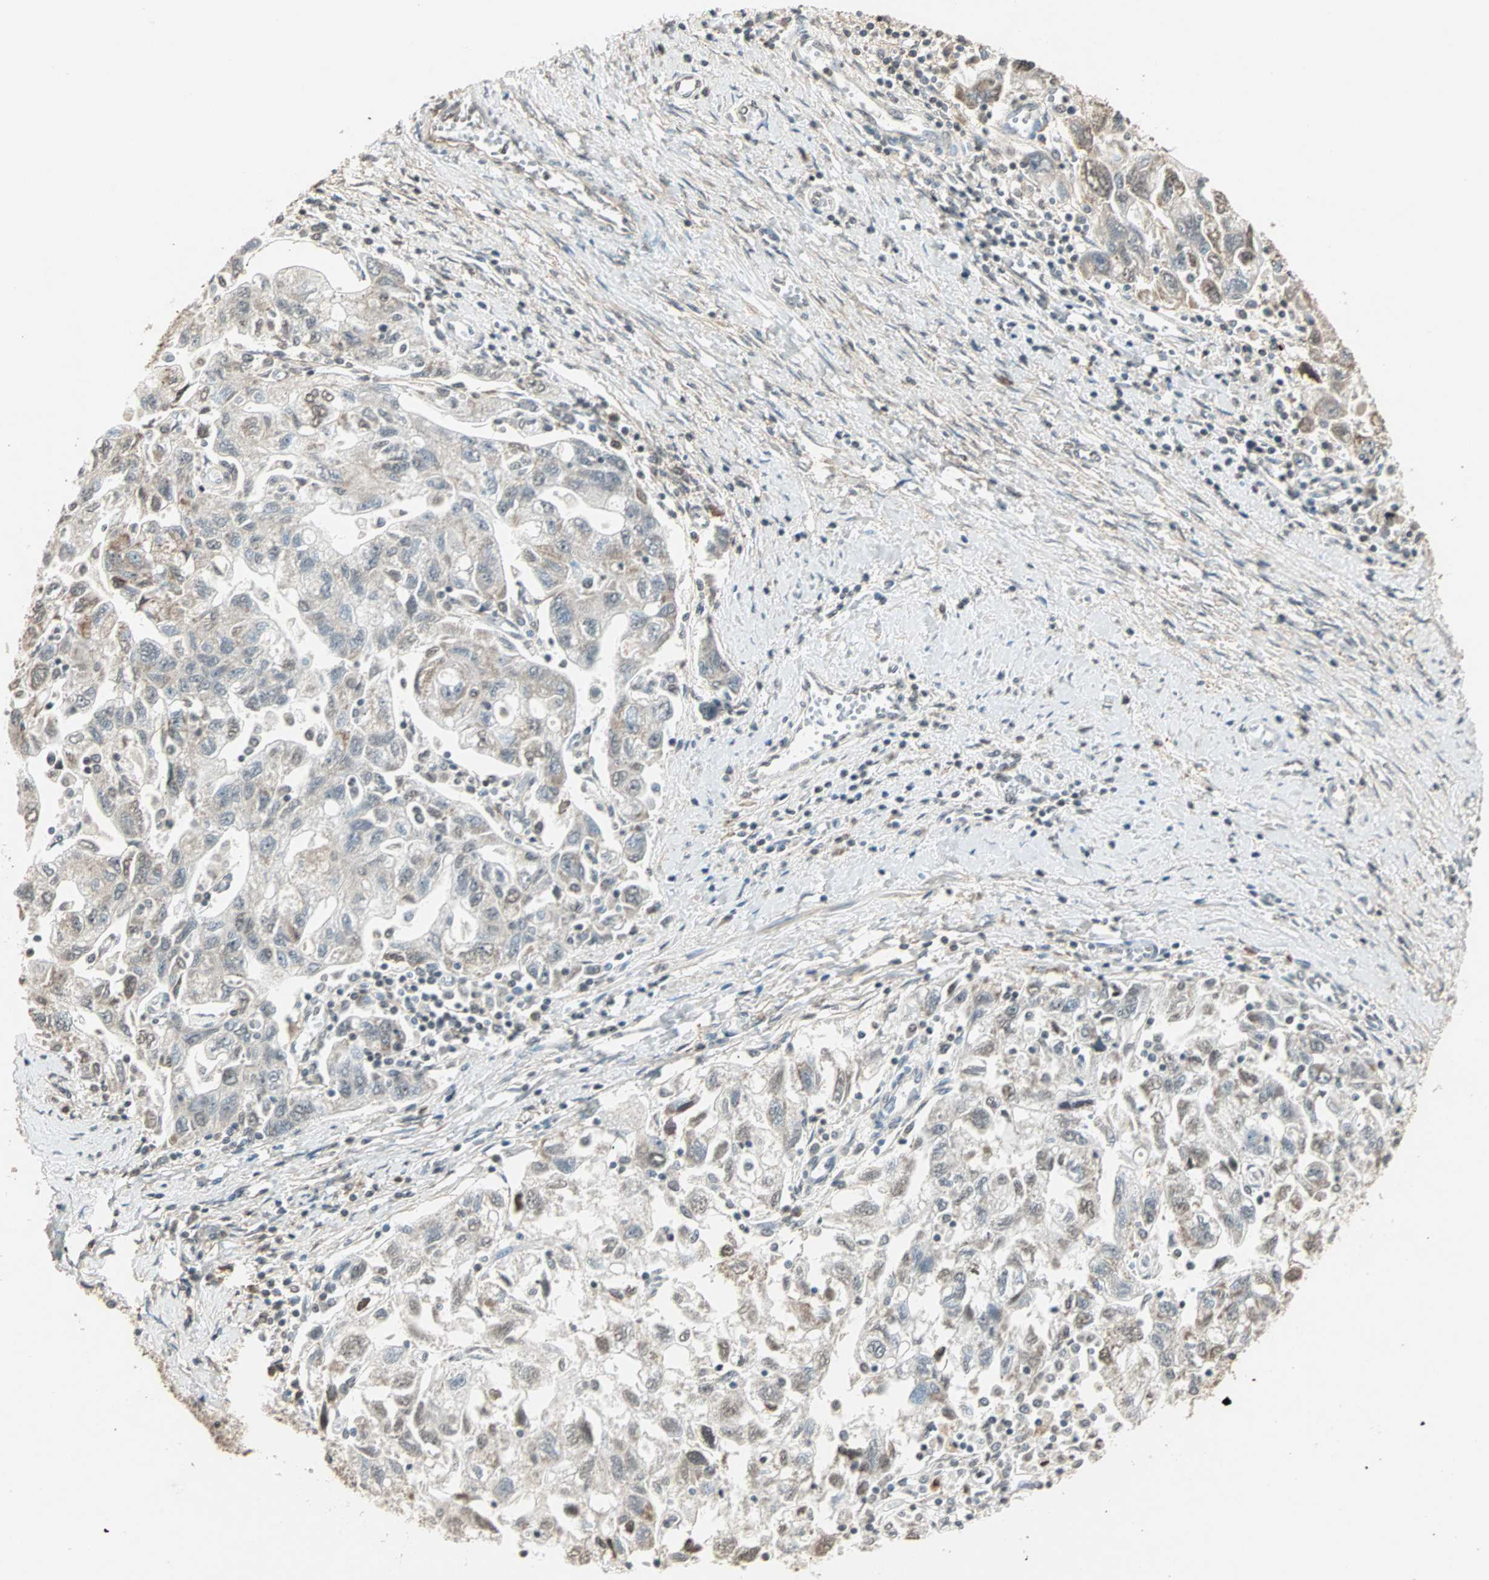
{"staining": {"intensity": "weak", "quantity": "25%-75%", "location": "cytoplasmic/membranous"}, "tissue": "ovarian cancer", "cell_type": "Tumor cells", "image_type": "cancer", "snomed": [{"axis": "morphology", "description": "Carcinoma, NOS"}, {"axis": "morphology", "description": "Cystadenocarcinoma, serous, NOS"}, {"axis": "topography", "description": "Ovary"}], "caption": "Carcinoma (ovarian) stained for a protein reveals weak cytoplasmic/membranous positivity in tumor cells.", "gene": "PRELID1", "patient": {"sex": "female", "age": 69}}